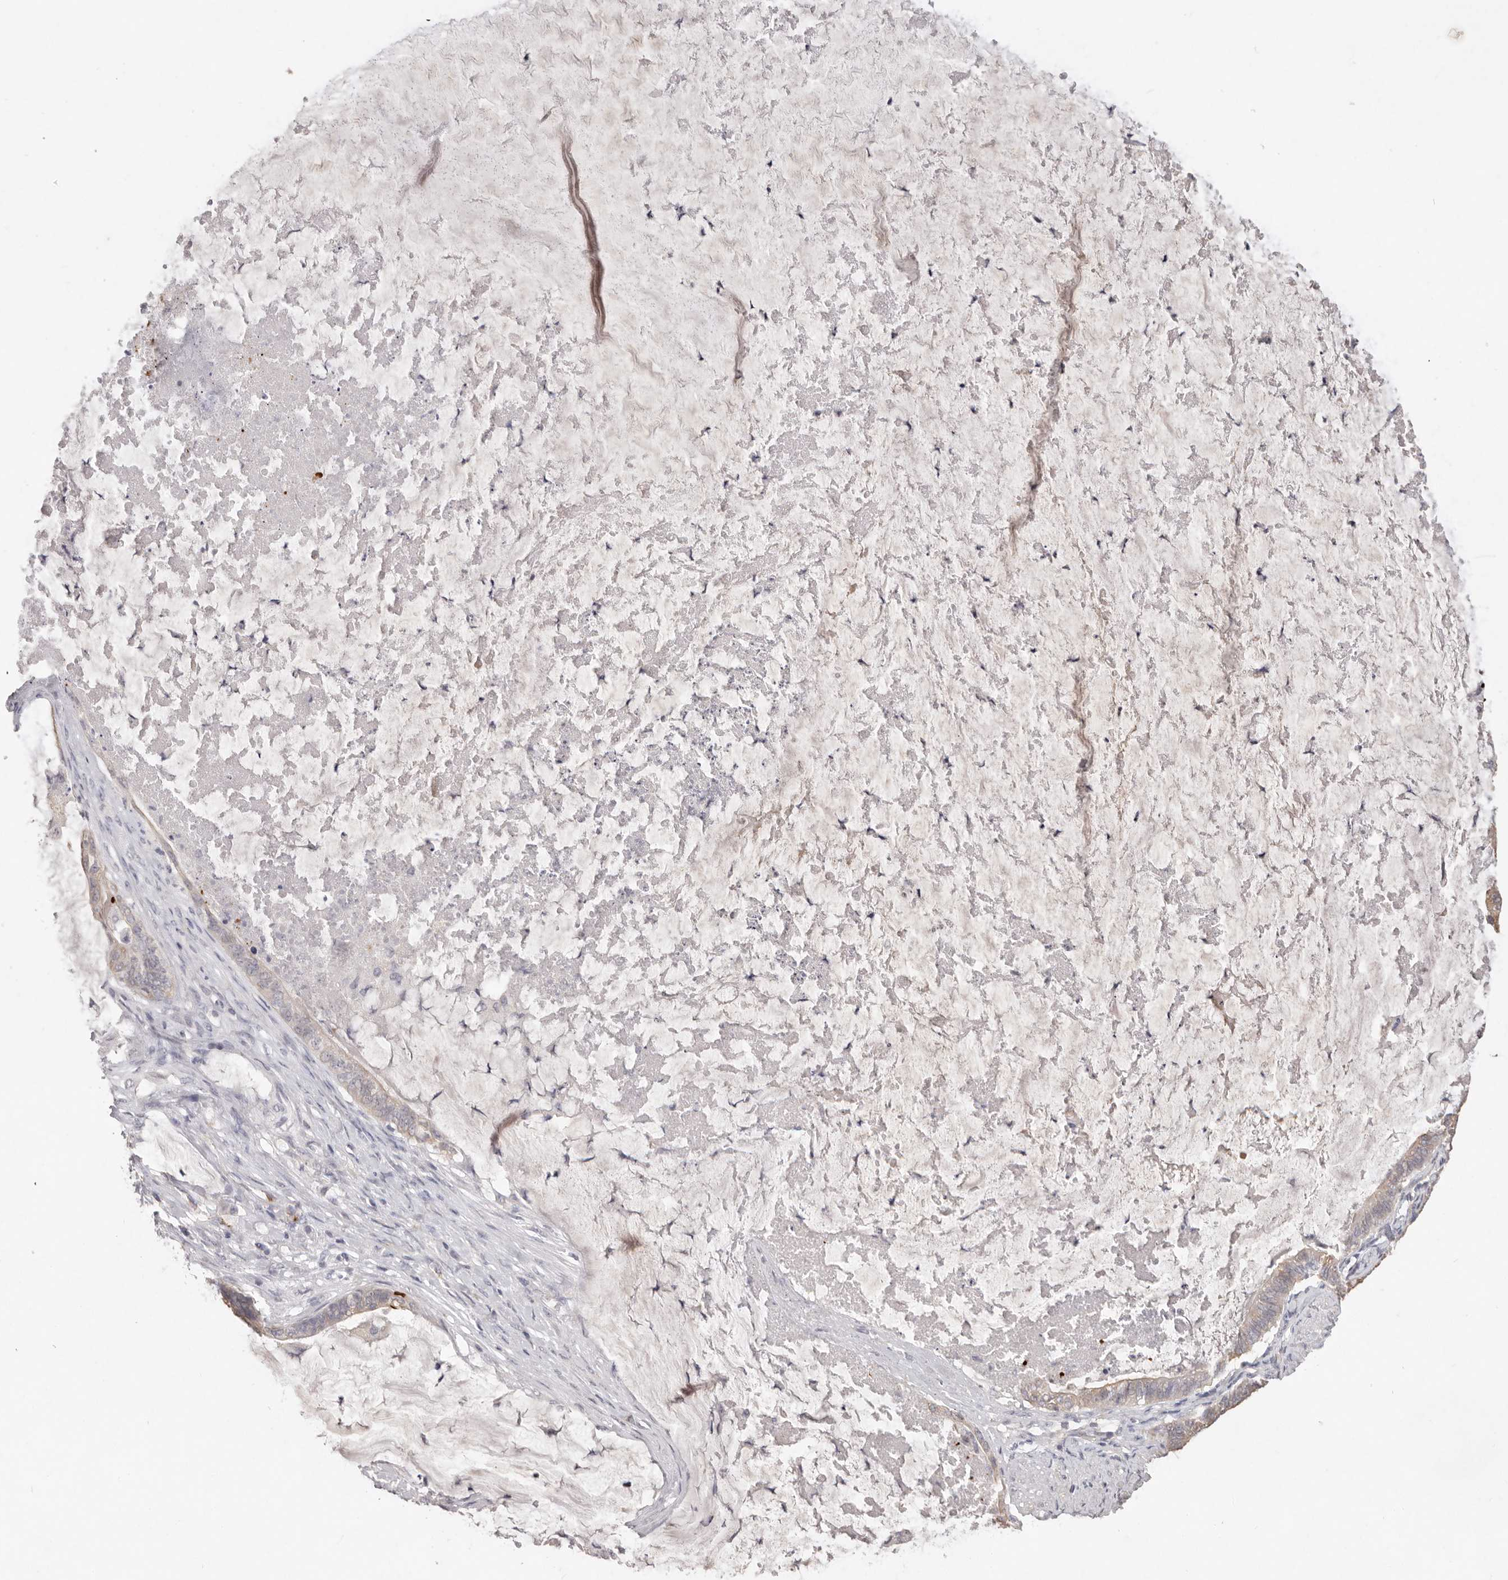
{"staining": {"intensity": "weak", "quantity": "25%-75%", "location": "cytoplasmic/membranous"}, "tissue": "ovarian cancer", "cell_type": "Tumor cells", "image_type": "cancer", "snomed": [{"axis": "morphology", "description": "Cystadenocarcinoma, mucinous, NOS"}, {"axis": "topography", "description": "Ovary"}], "caption": "Protein staining of mucinous cystadenocarcinoma (ovarian) tissue shows weak cytoplasmic/membranous expression in about 25%-75% of tumor cells. (Brightfield microscopy of DAB IHC at high magnification).", "gene": "ZYG11B", "patient": {"sex": "female", "age": 61}}